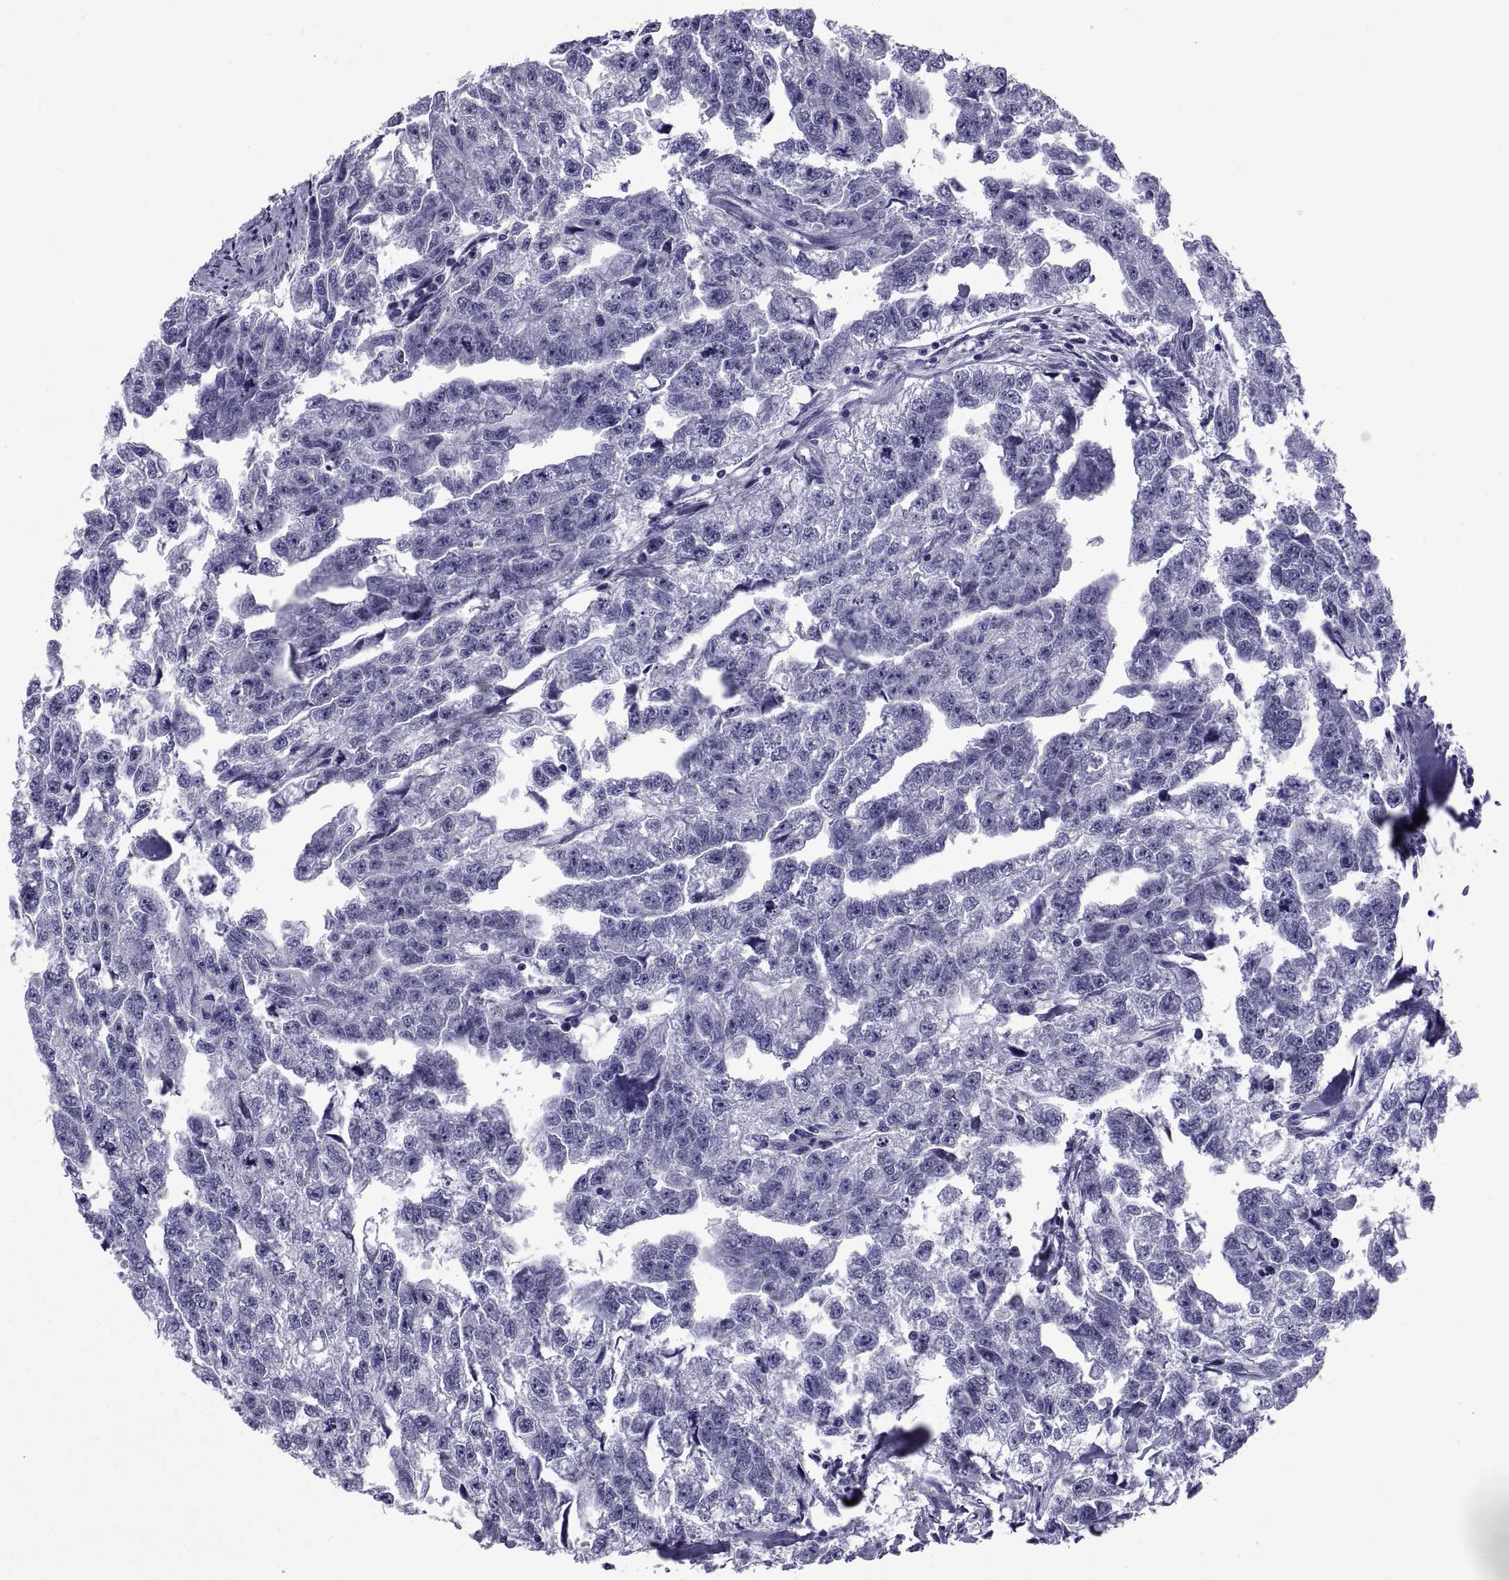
{"staining": {"intensity": "negative", "quantity": "none", "location": "none"}, "tissue": "testis cancer", "cell_type": "Tumor cells", "image_type": "cancer", "snomed": [{"axis": "morphology", "description": "Carcinoma, Embryonal, NOS"}, {"axis": "morphology", "description": "Teratoma, malignant, NOS"}, {"axis": "topography", "description": "Testis"}], "caption": "A high-resolution photomicrograph shows immunohistochemistry (IHC) staining of teratoma (malignant) (testis), which demonstrates no significant positivity in tumor cells.", "gene": "TGFBR3L", "patient": {"sex": "male", "age": 44}}